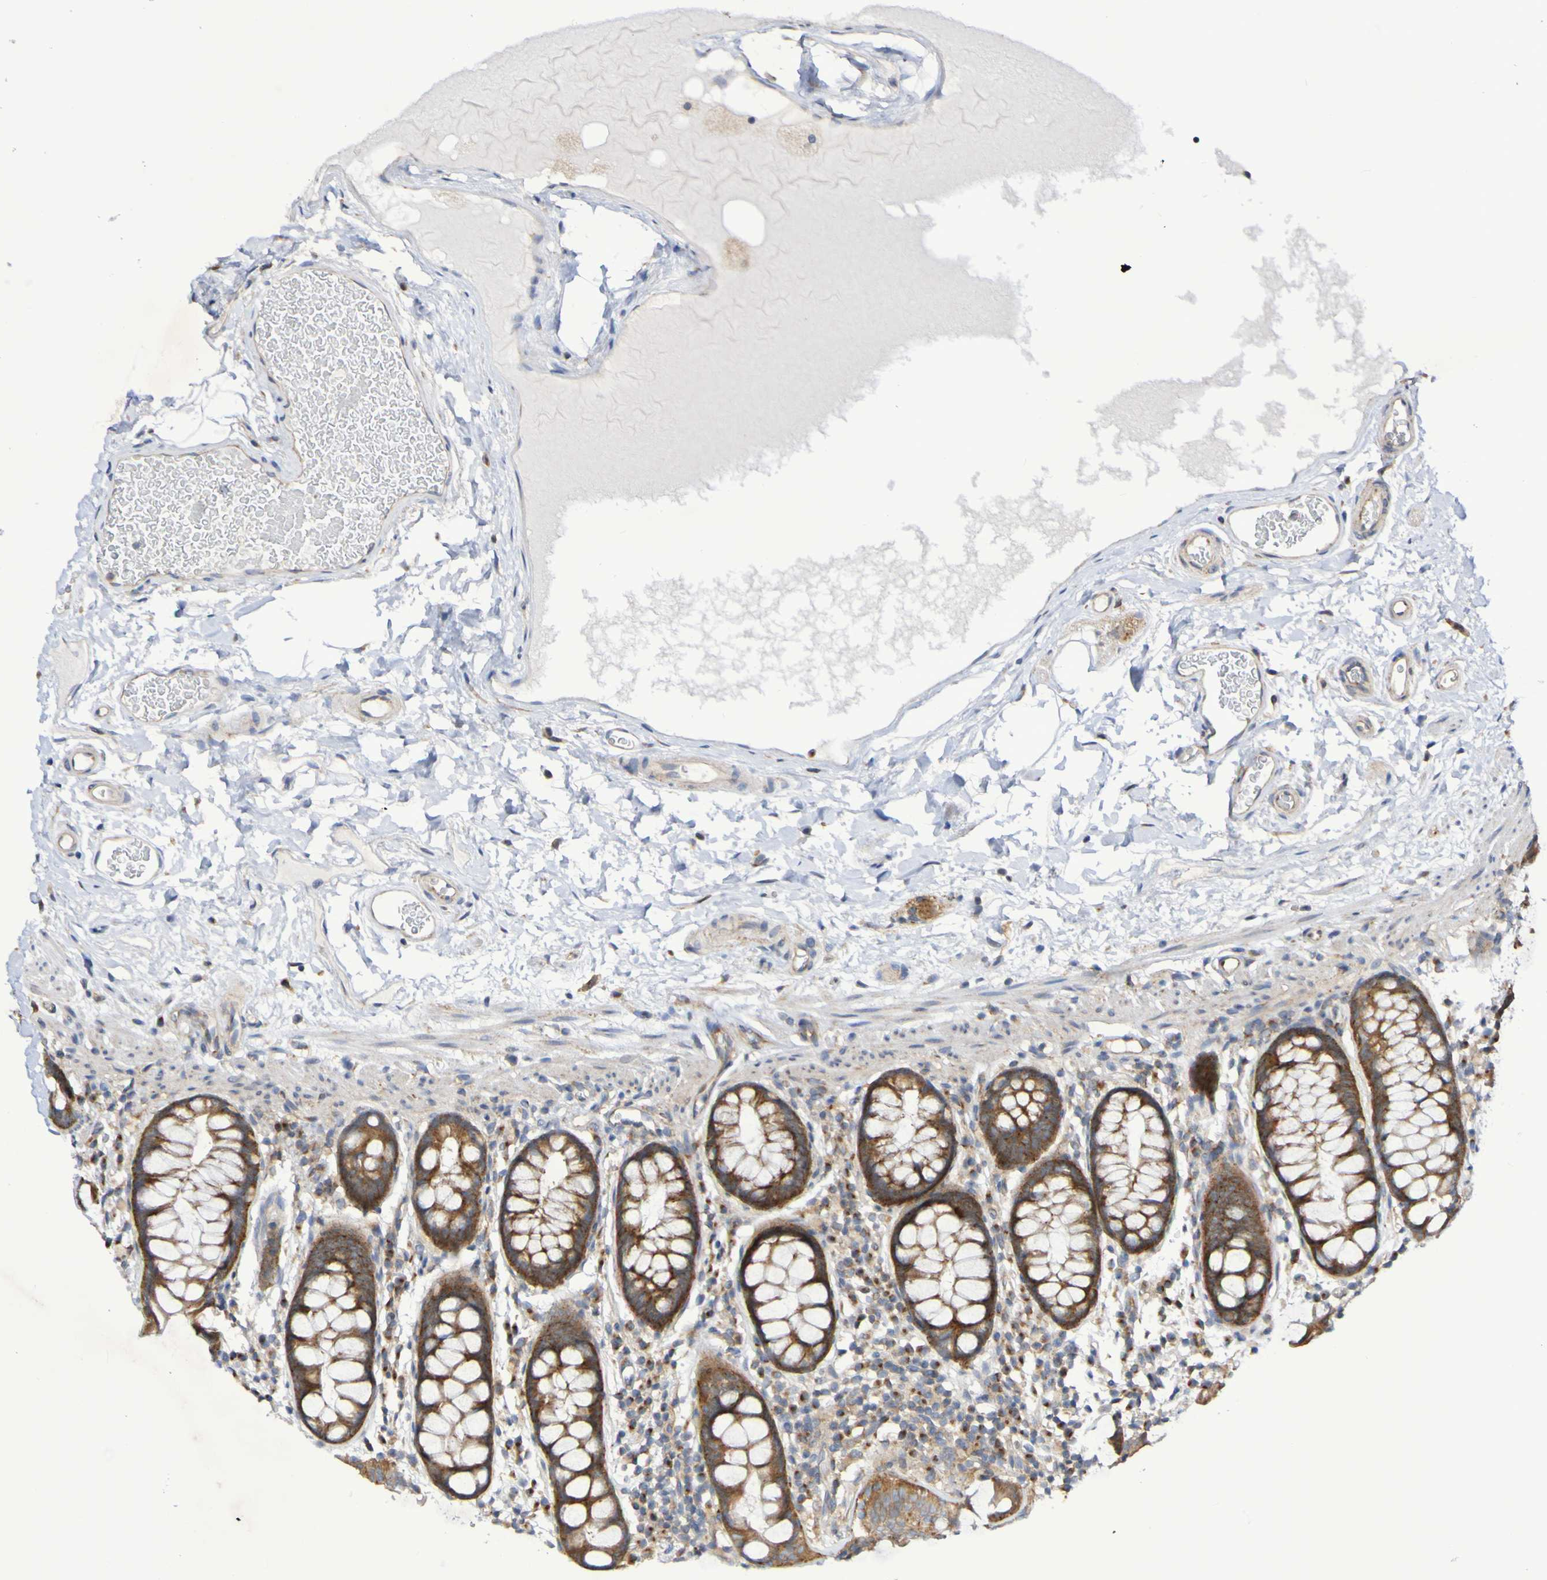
{"staining": {"intensity": "weak", "quantity": ">75%", "location": "cytoplasmic/membranous"}, "tissue": "colon", "cell_type": "Endothelial cells", "image_type": "normal", "snomed": [{"axis": "morphology", "description": "Normal tissue, NOS"}, {"axis": "topography", "description": "Colon"}], "caption": "Immunohistochemical staining of normal colon displays >75% levels of weak cytoplasmic/membranous protein expression in about >75% of endothelial cells. The protein is shown in brown color, while the nuclei are stained blue.", "gene": "LMBRD2", "patient": {"sex": "female", "age": 80}}